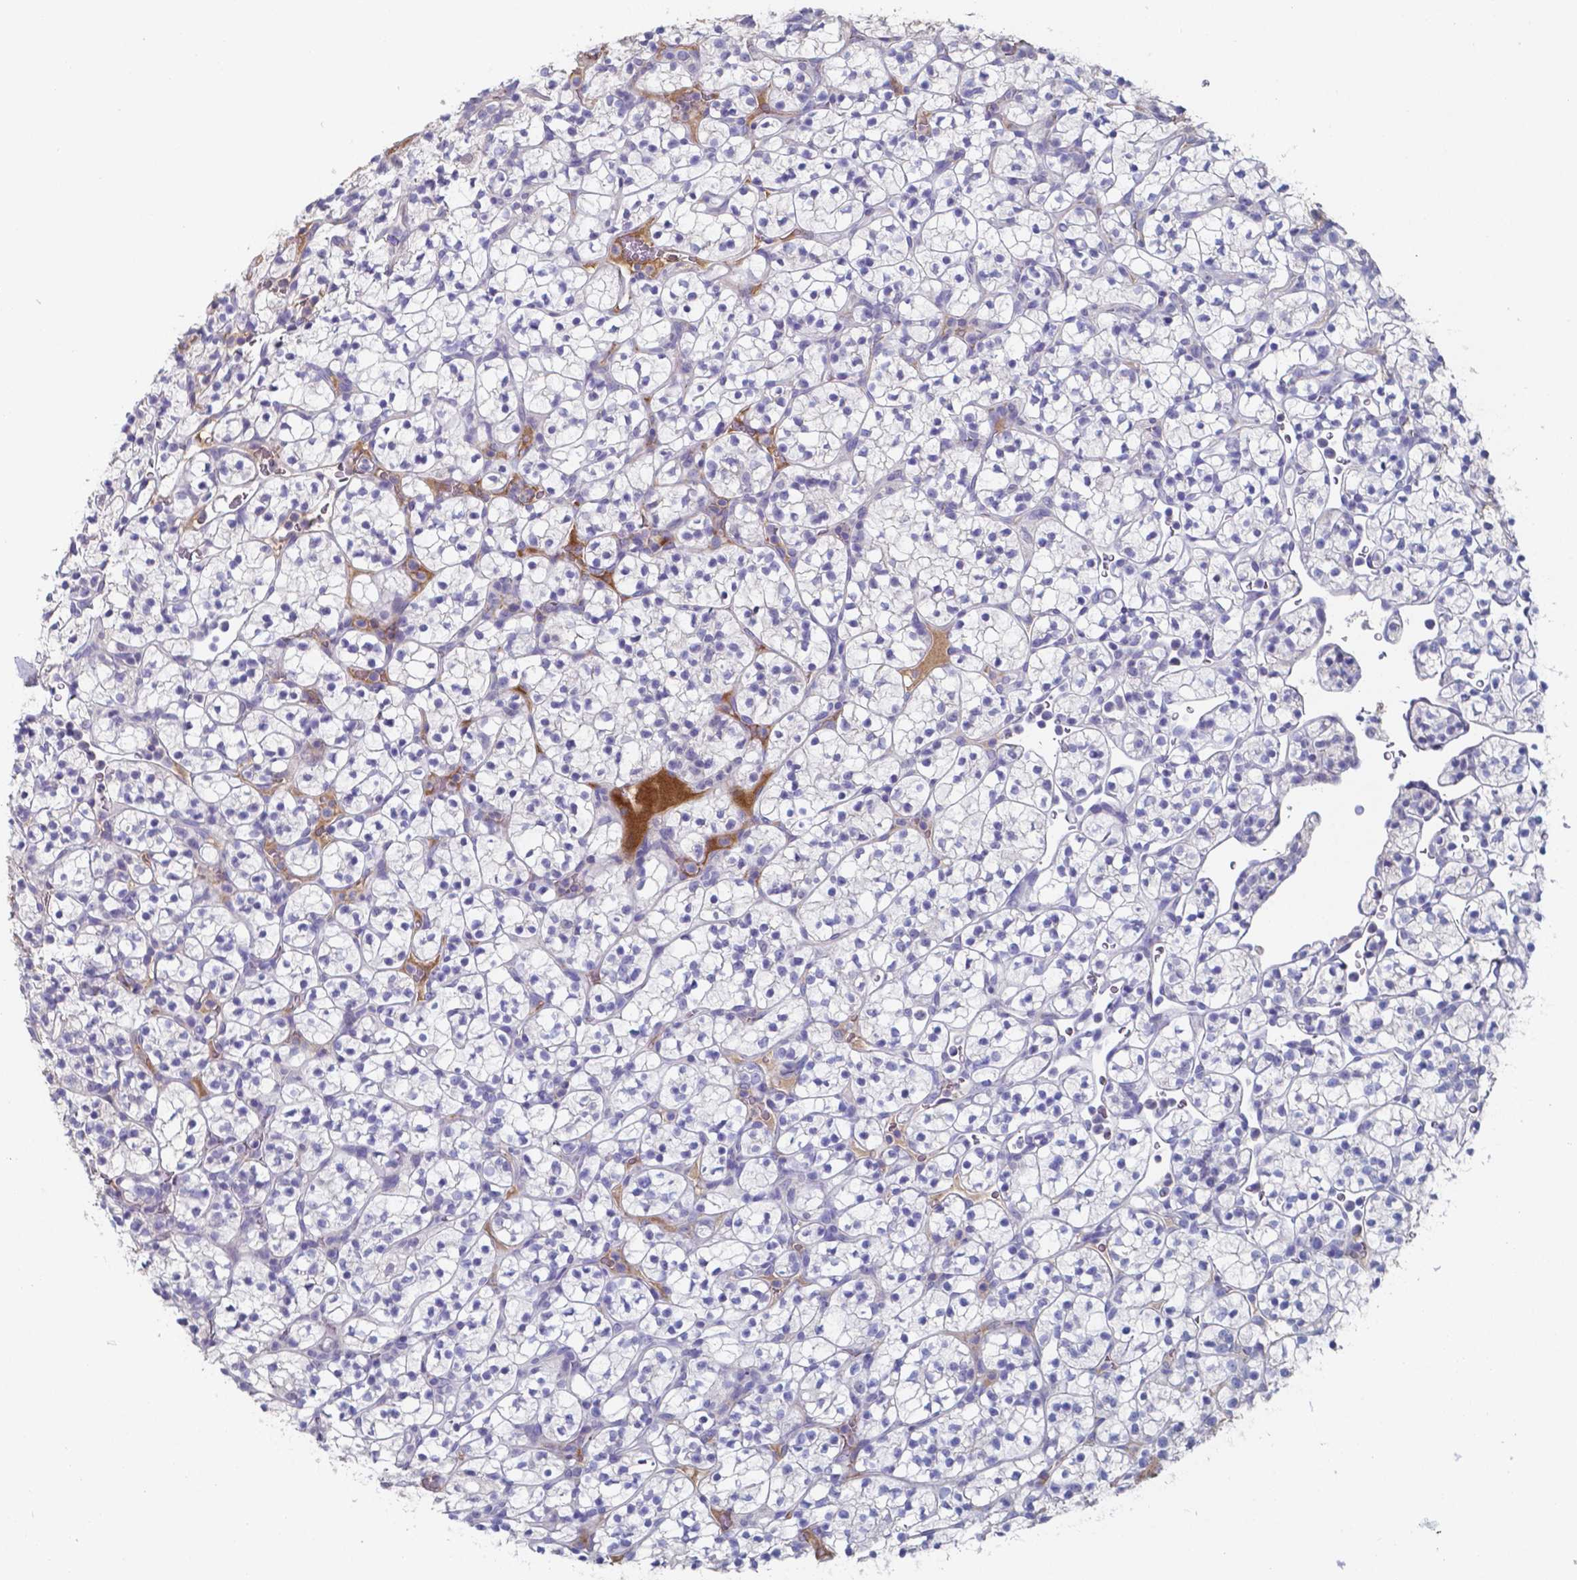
{"staining": {"intensity": "negative", "quantity": "none", "location": "none"}, "tissue": "renal cancer", "cell_type": "Tumor cells", "image_type": "cancer", "snomed": [{"axis": "morphology", "description": "Adenocarcinoma, NOS"}, {"axis": "topography", "description": "Kidney"}], "caption": "A histopathology image of human renal cancer (adenocarcinoma) is negative for staining in tumor cells. Nuclei are stained in blue.", "gene": "BTBD17", "patient": {"sex": "female", "age": 89}}